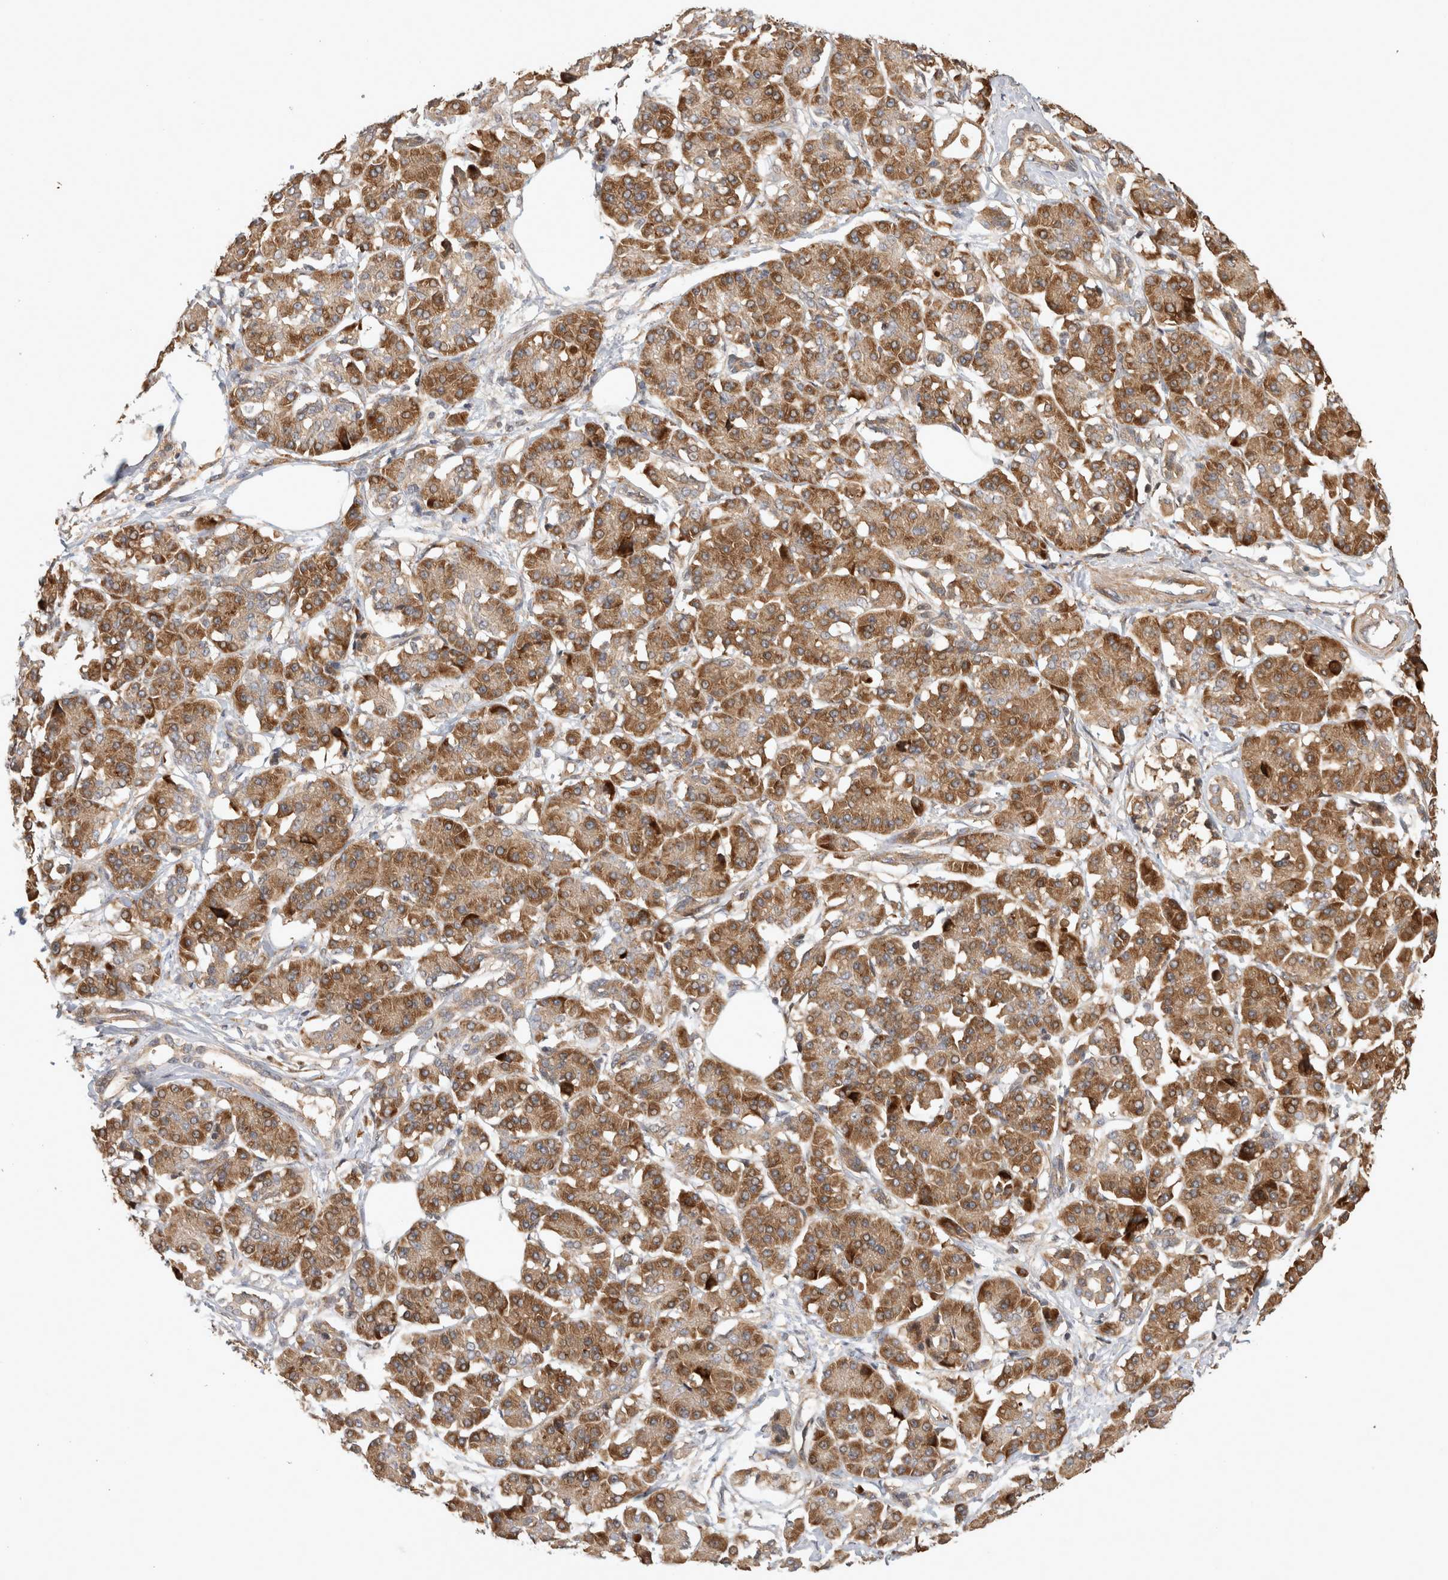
{"staining": {"intensity": "moderate", "quantity": ">75%", "location": "cytoplasmic/membranous"}, "tissue": "pancreatic cancer", "cell_type": "Tumor cells", "image_type": "cancer", "snomed": [{"axis": "morphology", "description": "Adenocarcinoma, NOS"}, {"axis": "topography", "description": "Pancreas"}], "caption": "Protein positivity by immunohistochemistry (IHC) exhibits moderate cytoplasmic/membranous expression in about >75% of tumor cells in pancreatic cancer (adenocarcinoma).", "gene": "PCDHB15", "patient": {"sex": "female", "age": 56}}